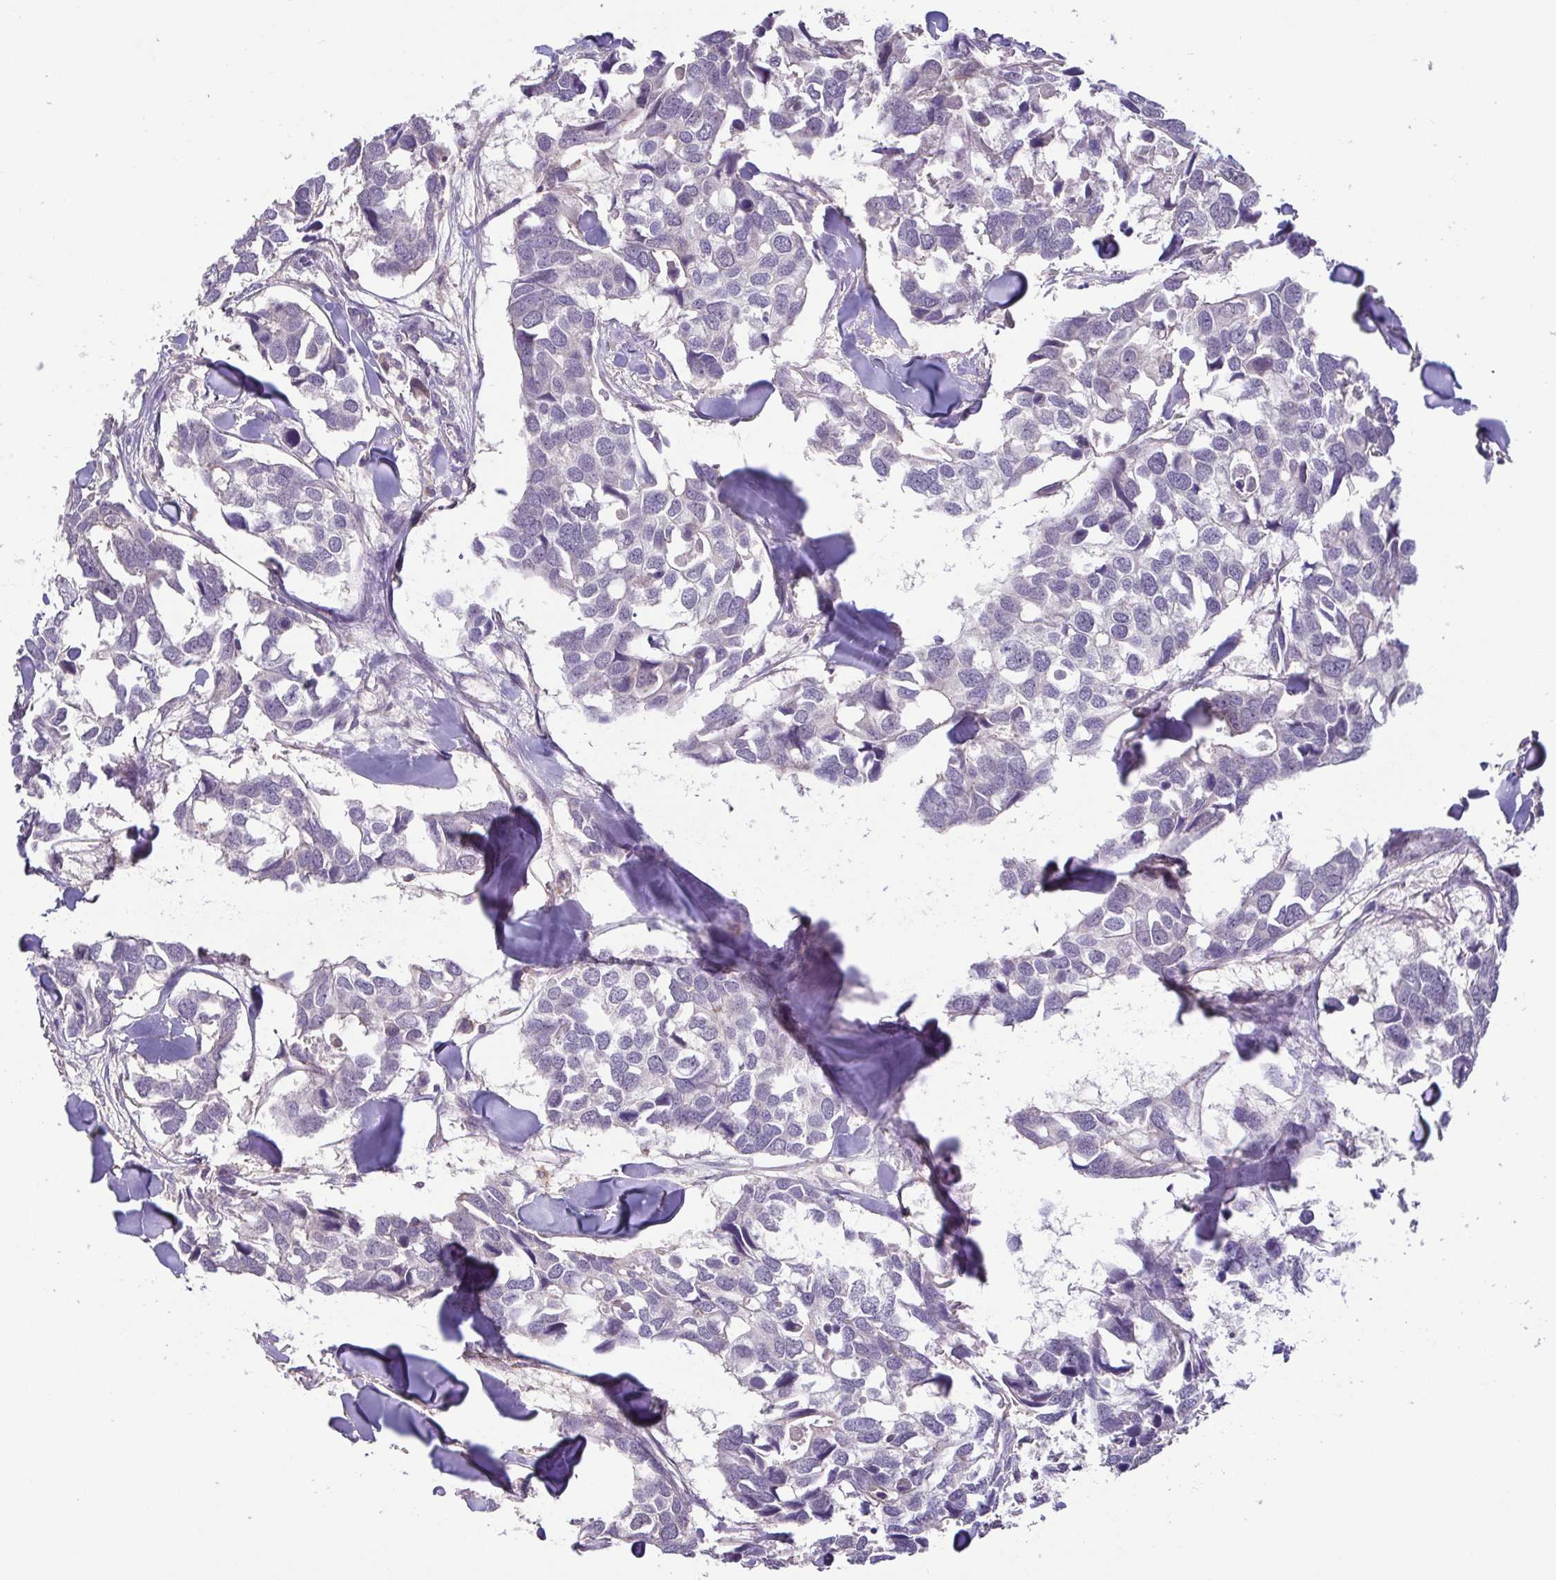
{"staining": {"intensity": "negative", "quantity": "none", "location": "none"}, "tissue": "breast cancer", "cell_type": "Tumor cells", "image_type": "cancer", "snomed": [{"axis": "morphology", "description": "Duct carcinoma"}, {"axis": "topography", "description": "Breast"}], "caption": "The histopathology image demonstrates no significant staining in tumor cells of invasive ductal carcinoma (breast).", "gene": "ACTRT2", "patient": {"sex": "female", "age": 83}}